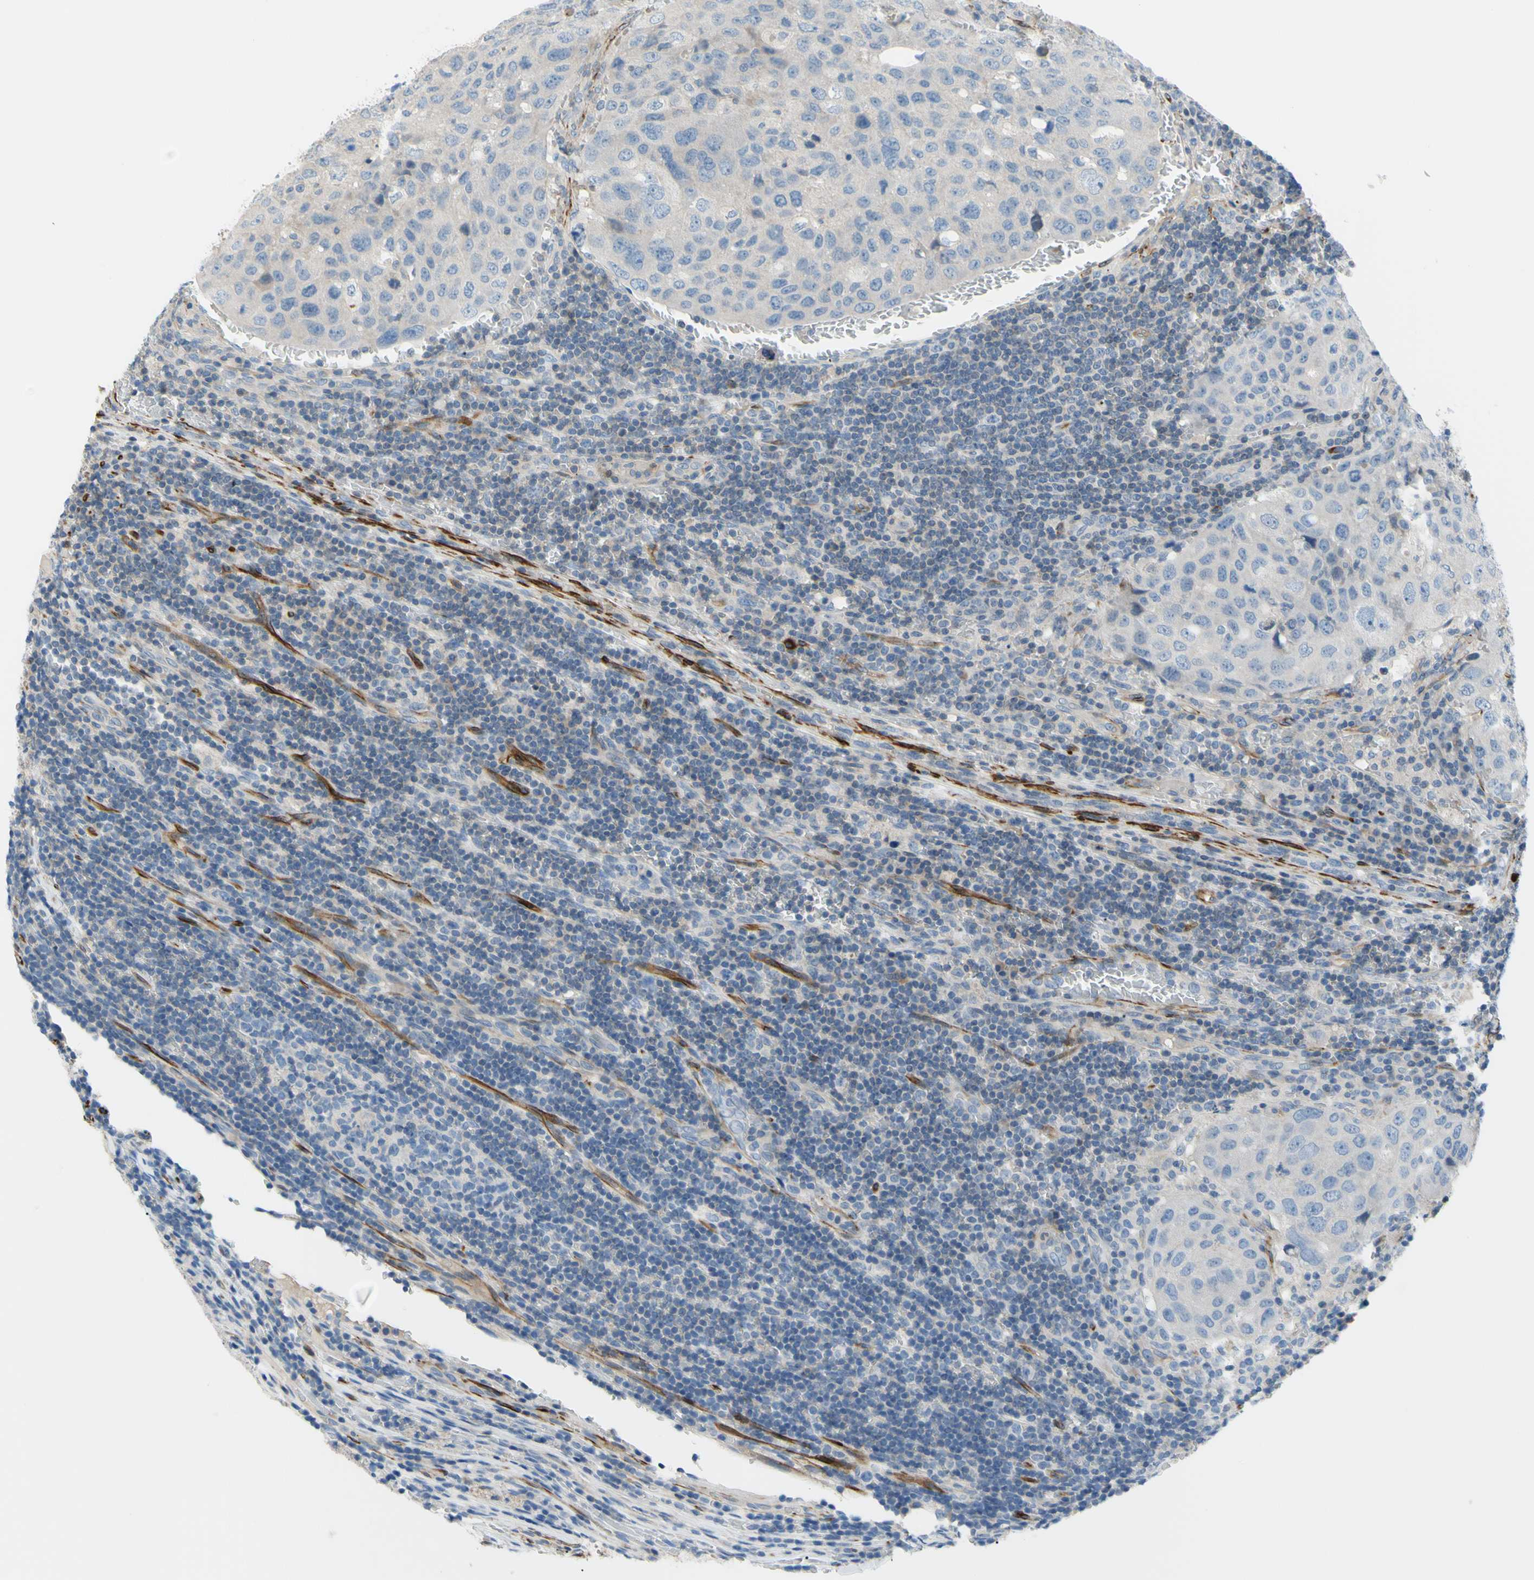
{"staining": {"intensity": "negative", "quantity": "none", "location": "none"}, "tissue": "urothelial cancer", "cell_type": "Tumor cells", "image_type": "cancer", "snomed": [{"axis": "morphology", "description": "Urothelial carcinoma, High grade"}, {"axis": "topography", "description": "Lymph node"}, {"axis": "topography", "description": "Urinary bladder"}], "caption": "DAB immunohistochemical staining of urothelial cancer displays no significant staining in tumor cells. (DAB immunohistochemistry, high magnification).", "gene": "PRRG2", "patient": {"sex": "male", "age": 51}}